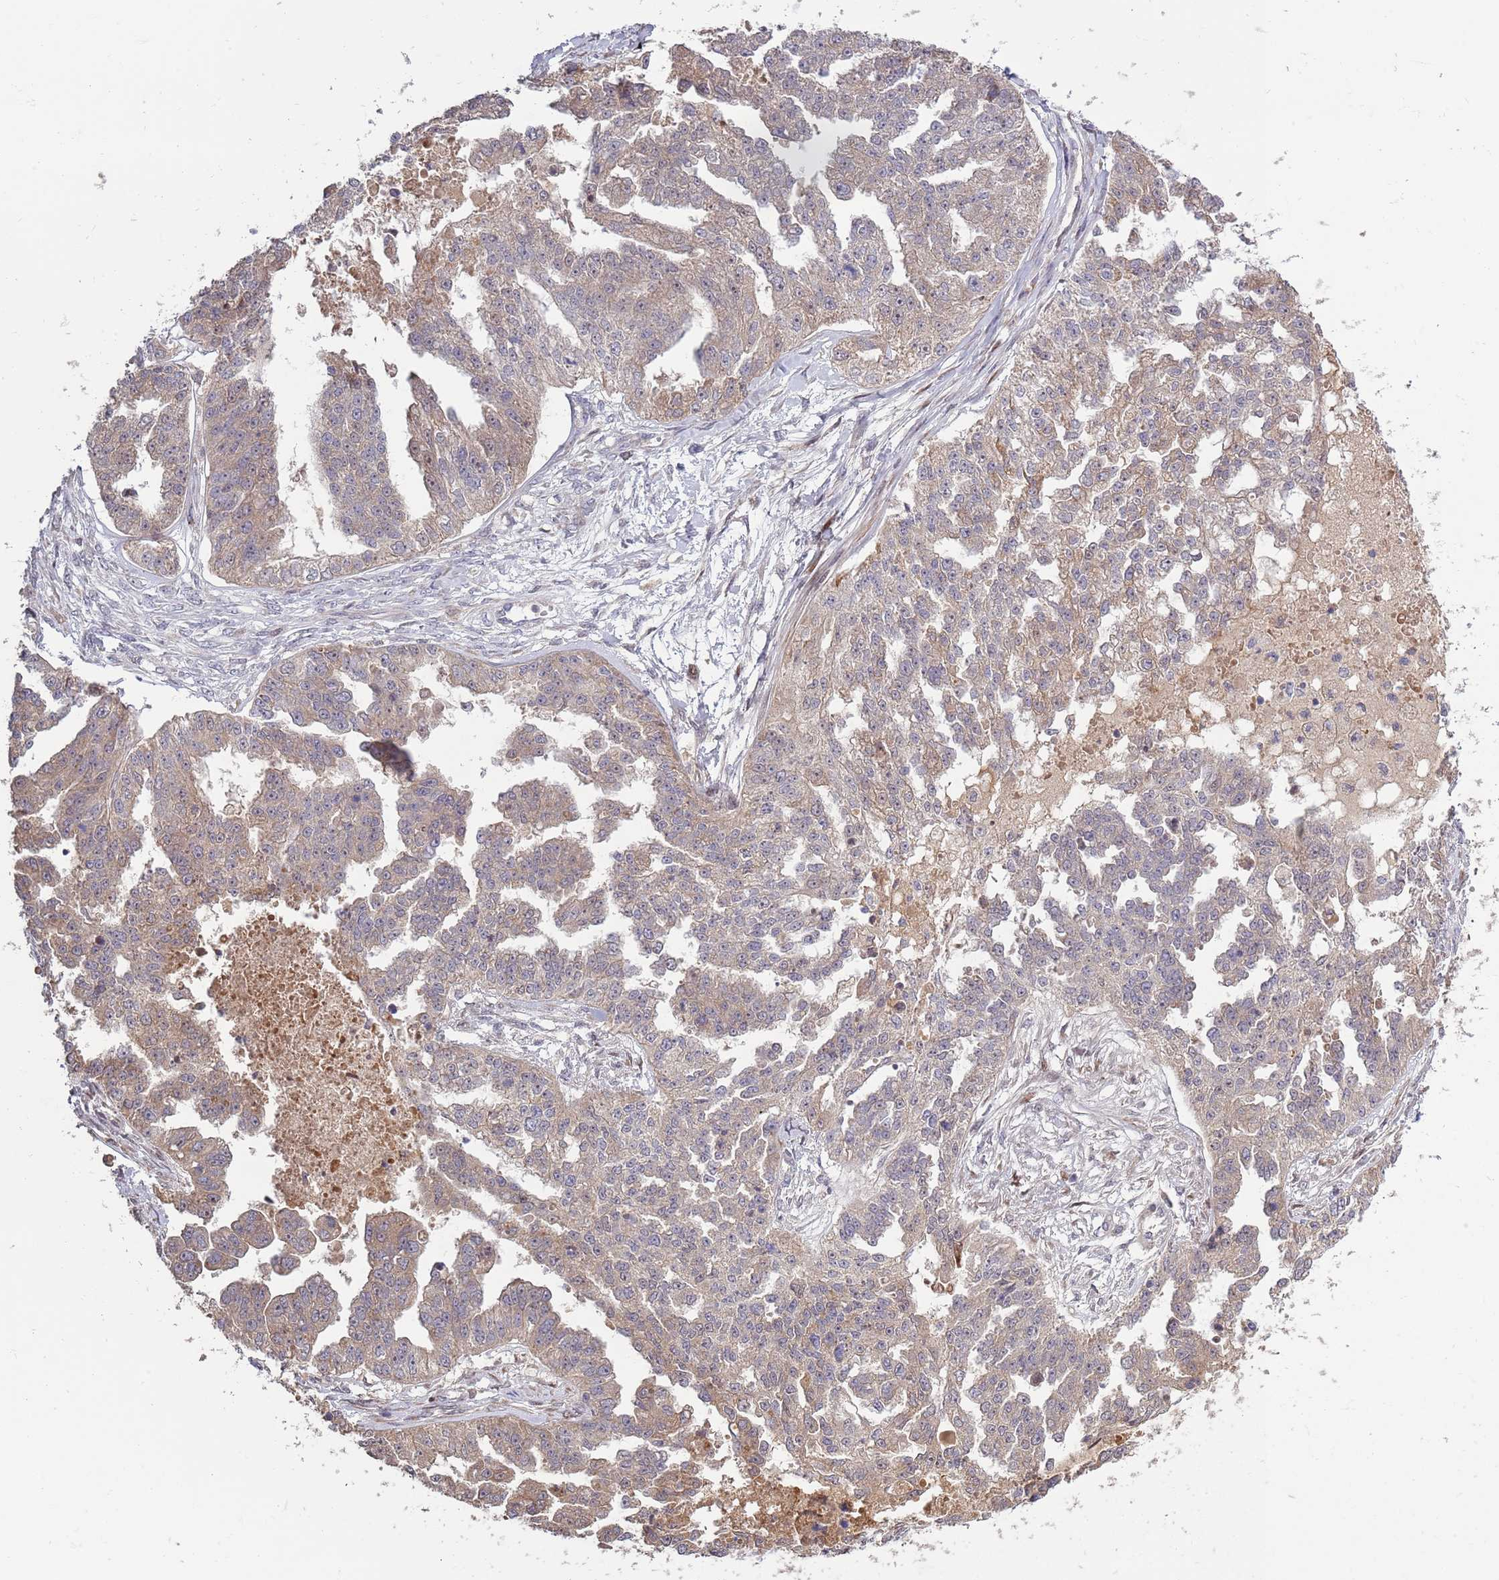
{"staining": {"intensity": "weak", "quantity": "25%-75%", "location": "cytoplasmic/membranous"}, "tissue": "ovarian cancer", "cell_type": "Tumor cells", "image_type": "cancer", "snomed": [{"axis": "morphology", "description": "Cystadenocarcinoma, serous, NOS"}, {"axis": "topography", "description": "Ovary"}], "caption": "The image shows staining of ovarian cancer, revealing weak cytoplasmic/membranous protein positivity (brown color) within tumor cells. The protein of interest is stained brown, and the nuclei are stained in blue (DAB IHC with brightfield microscopy, high magnification).", "gene": "SYNDIG1L", "patient": {"sex": "female", "age": 58}}